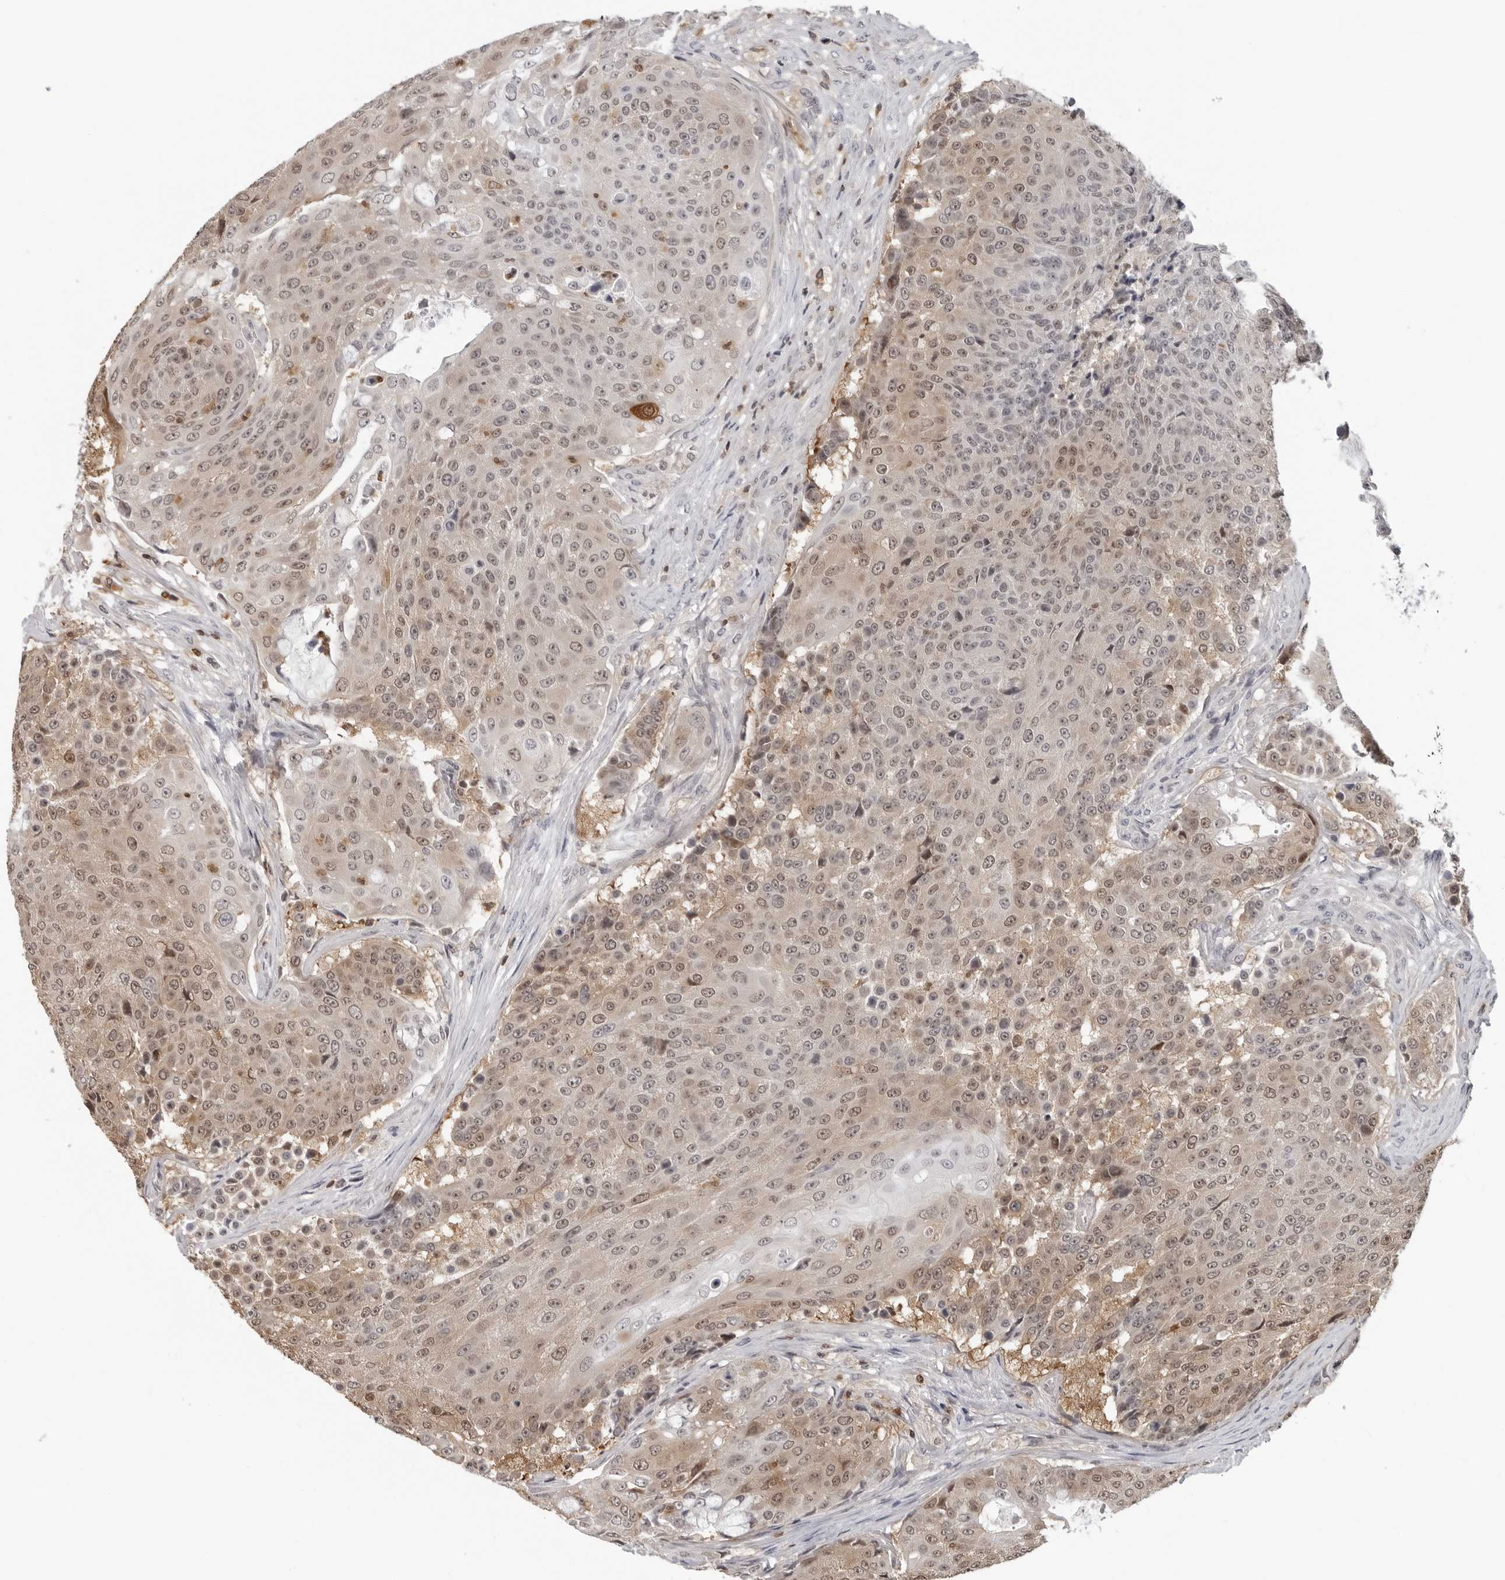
{"staining": {"intensity": "weak", "quantity": ">75%", "location": "cytoplasmic/membranous,nuclear"}, "tissue": "urothelial cancer", "cell_type": "Tumor cells", "image_type": "cancer", "snomed": [{"axis": "morphology", "description": "Urothelial carcinoma, High grade"}, {"axis": "topography", "description": "Urinary bladder"}], "caption": "Immunohistochemical staining of urothelial cancer shows low levels of weak cytoplasmic/membranous and nuclear protein positivity in approximately >75% of tumor cells.", "gene": "HSPH1", "patient": {"sex": "female", "age": 63}}